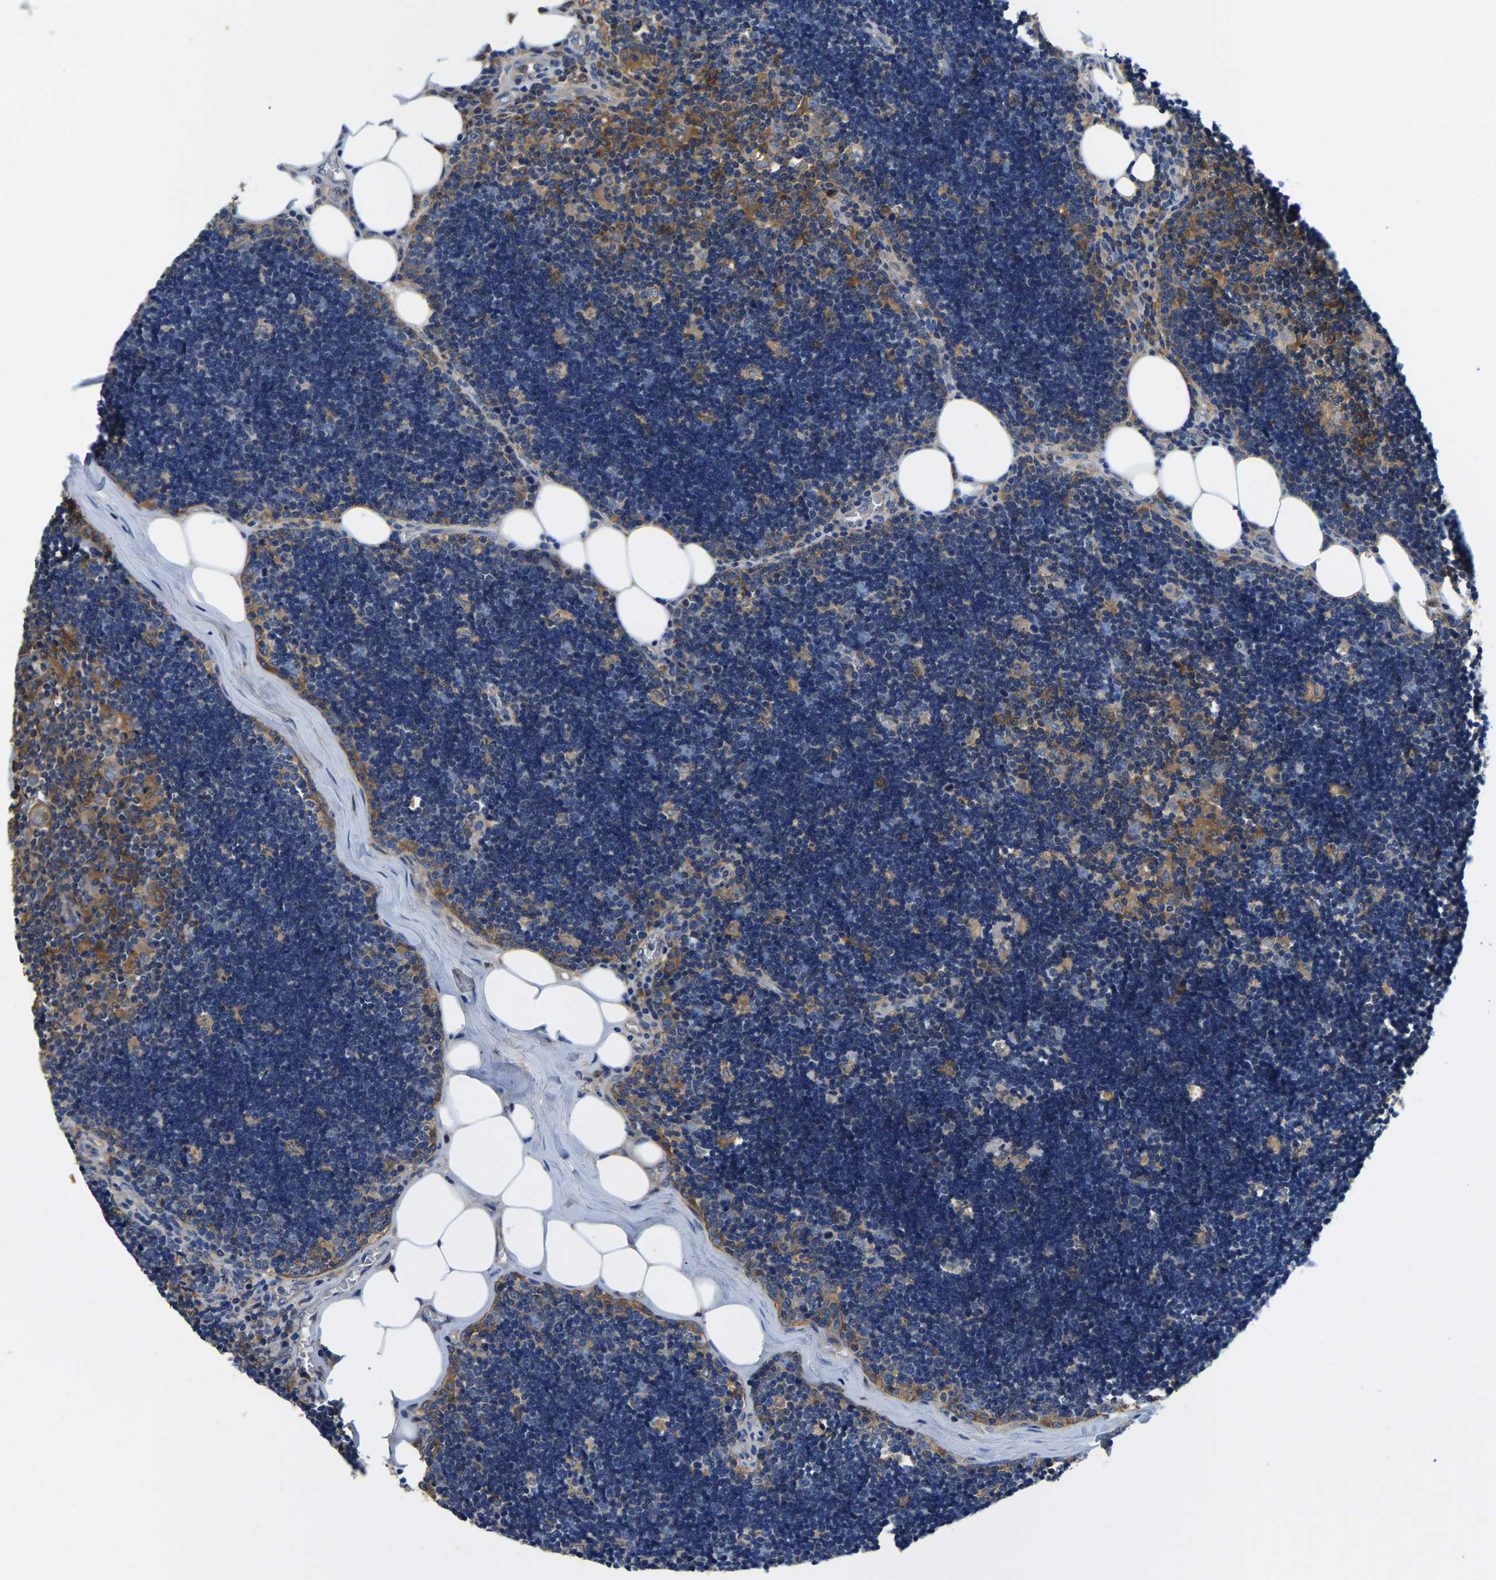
{"staining": {"intensity": "moderate", "quantity": ">75%", "location": "cytoplasmic/membranous"}, "tissue": "lymph node", "cell_type": "Germinal center cells", "image_type": "normal", "snomed": [{"axis": "morphology", "description": "Normal tissue, NOS"}, {"axis": "topography", "description": "Lymph node"}], "caption": "The image demonstrates immunohistochemical staining of benign lymph node. There is moderate cytoplasmic/membranous staining is present in approximately >75% of germinal center cells.", "gene": "STAT2", "patient": {"sex": "male", "age": 33}}